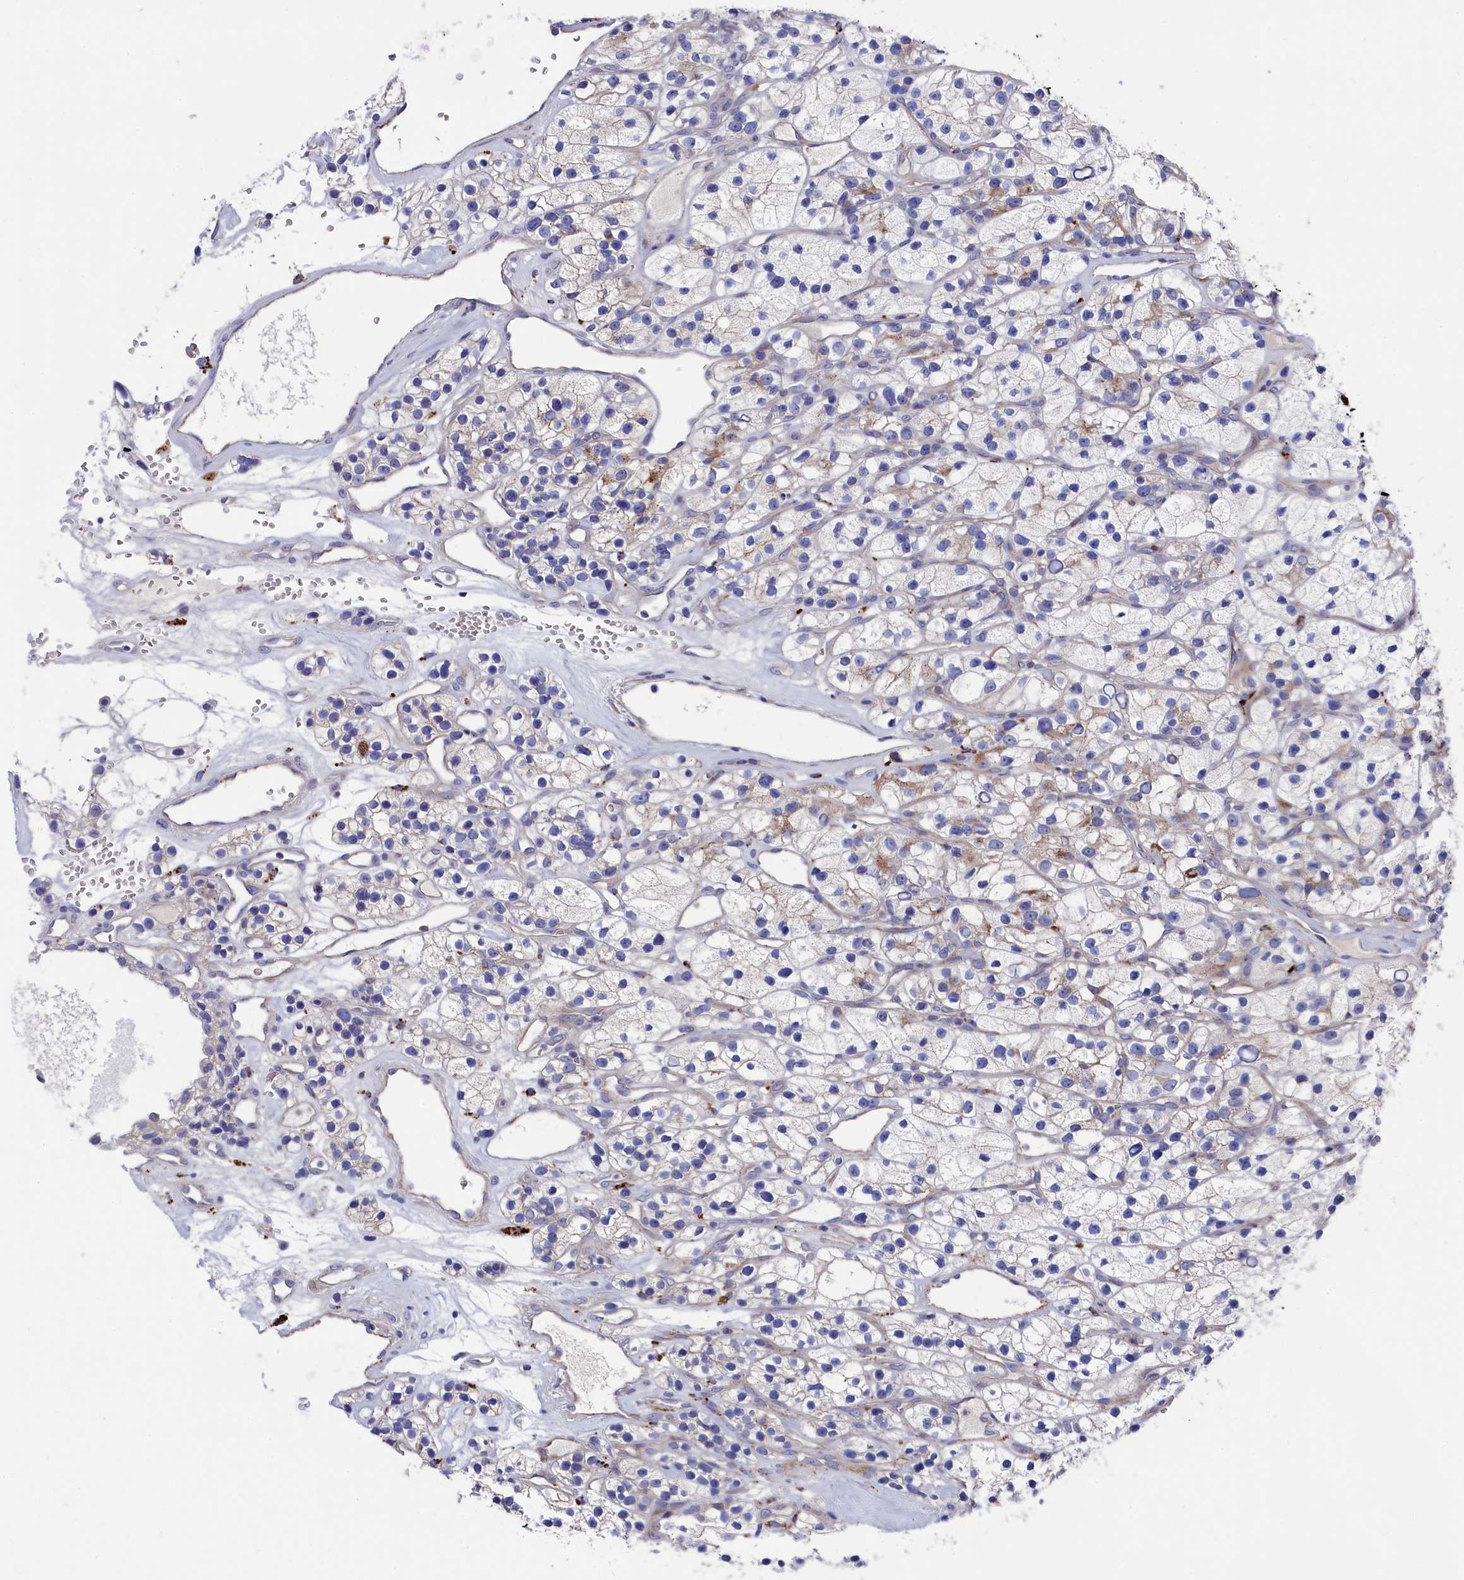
{"staining": {"intensity": "moderate", "quantity": "<25%", "location": "cytoplasmic/membranous"}, "tissue": "renal cancer", "cell_type": "Tumor cells", "image_type": "cancer", "snomed": [{"axis": "morphology", "description": "Adenocarcinoma, NOS"}, {"axis": "topography", "description": "Kidney"}], "caption": "This is an image of immunohistochemistry staining of renal cancer, which shows moderate expression in the cytoplasmic/membranous of tumor cells.", "gene": "NUDT7", "patient": {"sex": "female", "age": 57}}